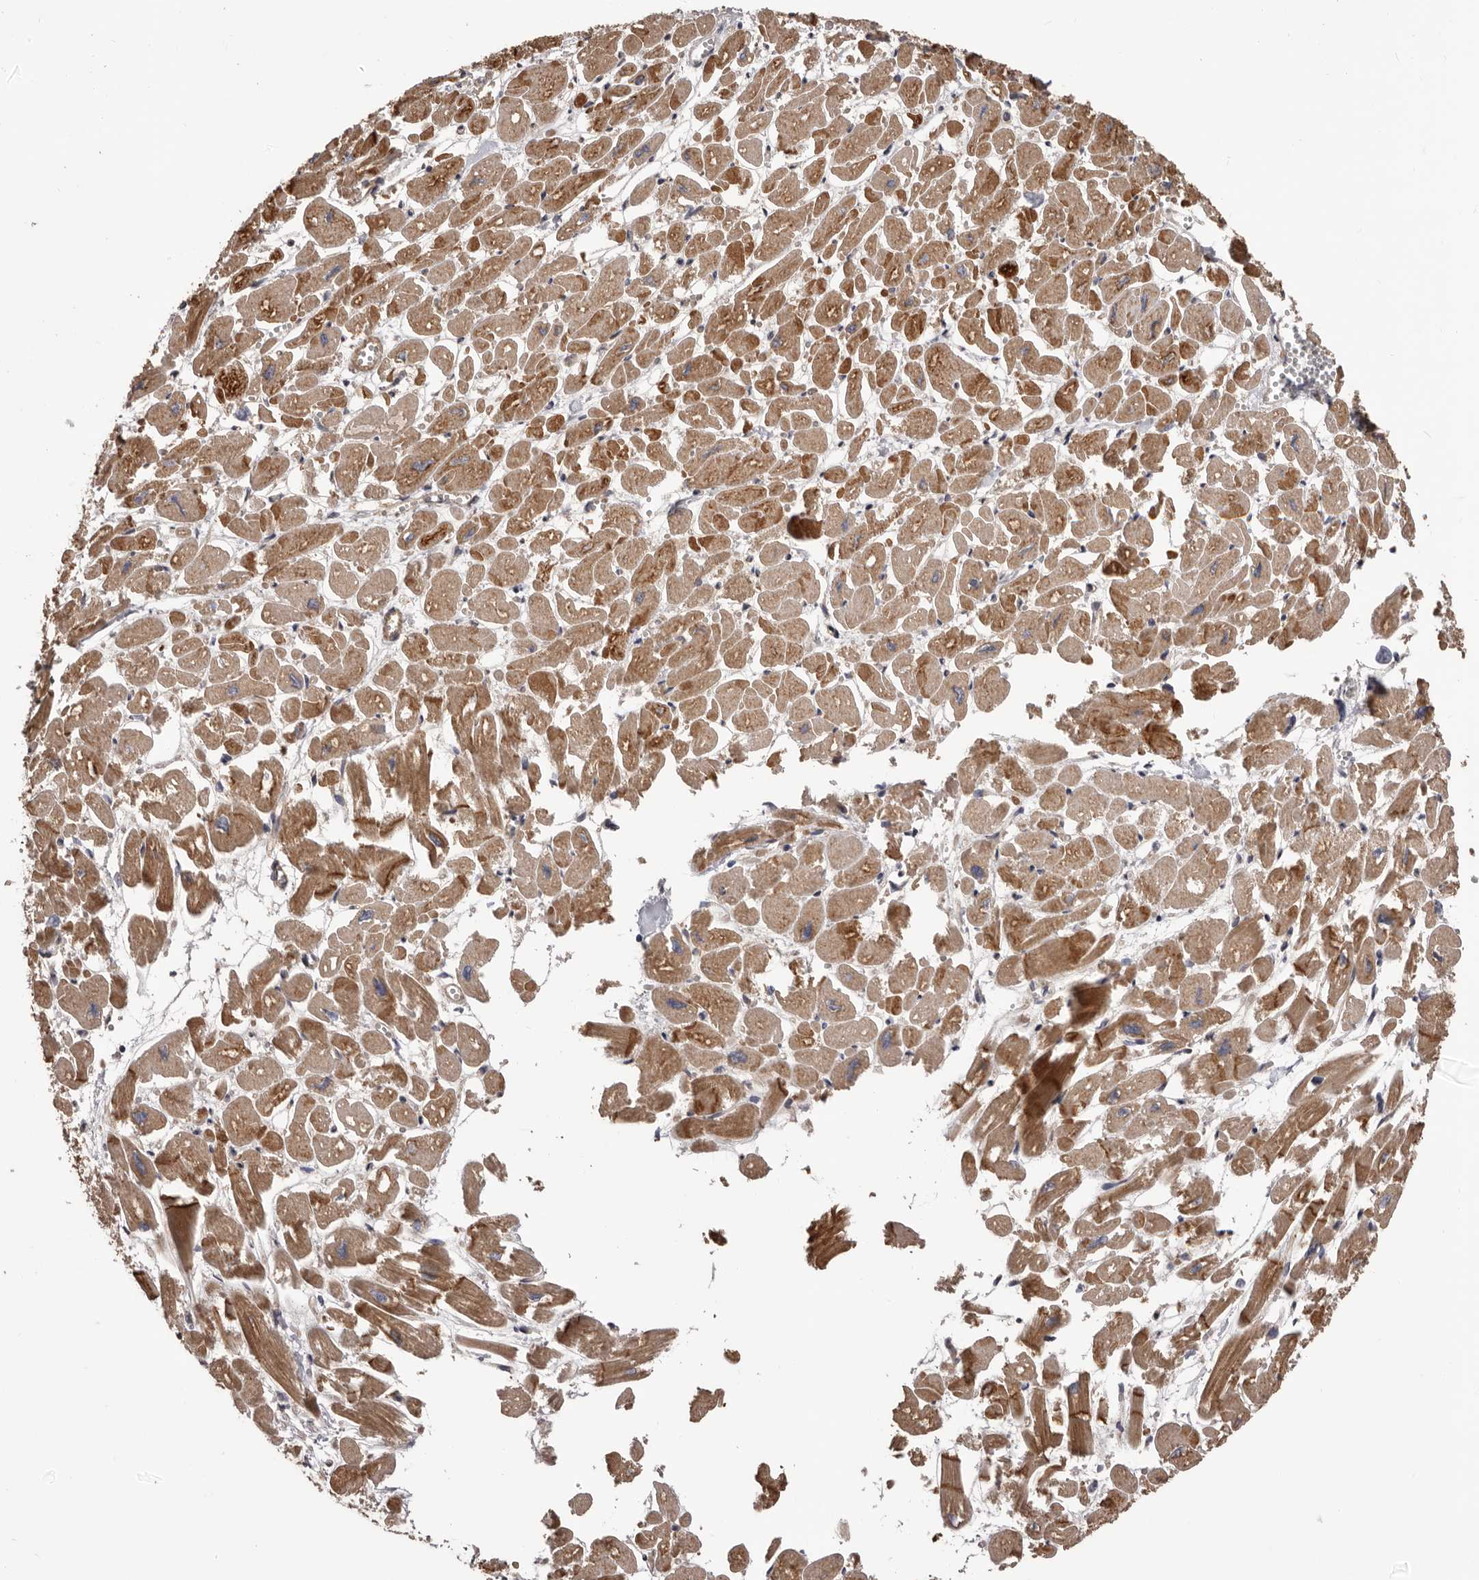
{"staining": {"intensity": "moderate", "quantity": ">75%", "location": "cytoplasmic/membranous"}, "tissue": "heart muscle", "cell_type": "Cardiomyocytes", "image_type": "normal", "snomed": [{"axis": "morphology", "description": "Normal tissue, NOS"}, {"axis": "topography", "description": "Heart"}], "caption": "Normal heart muscle exhibits moderate cytoplasmic/membranous expression in approximately >75% of cardiomyocytes, visualized by immunohistochemistry.", "gene": "ADAMTS2", "patient": {"sex": "male", "age": 54}}